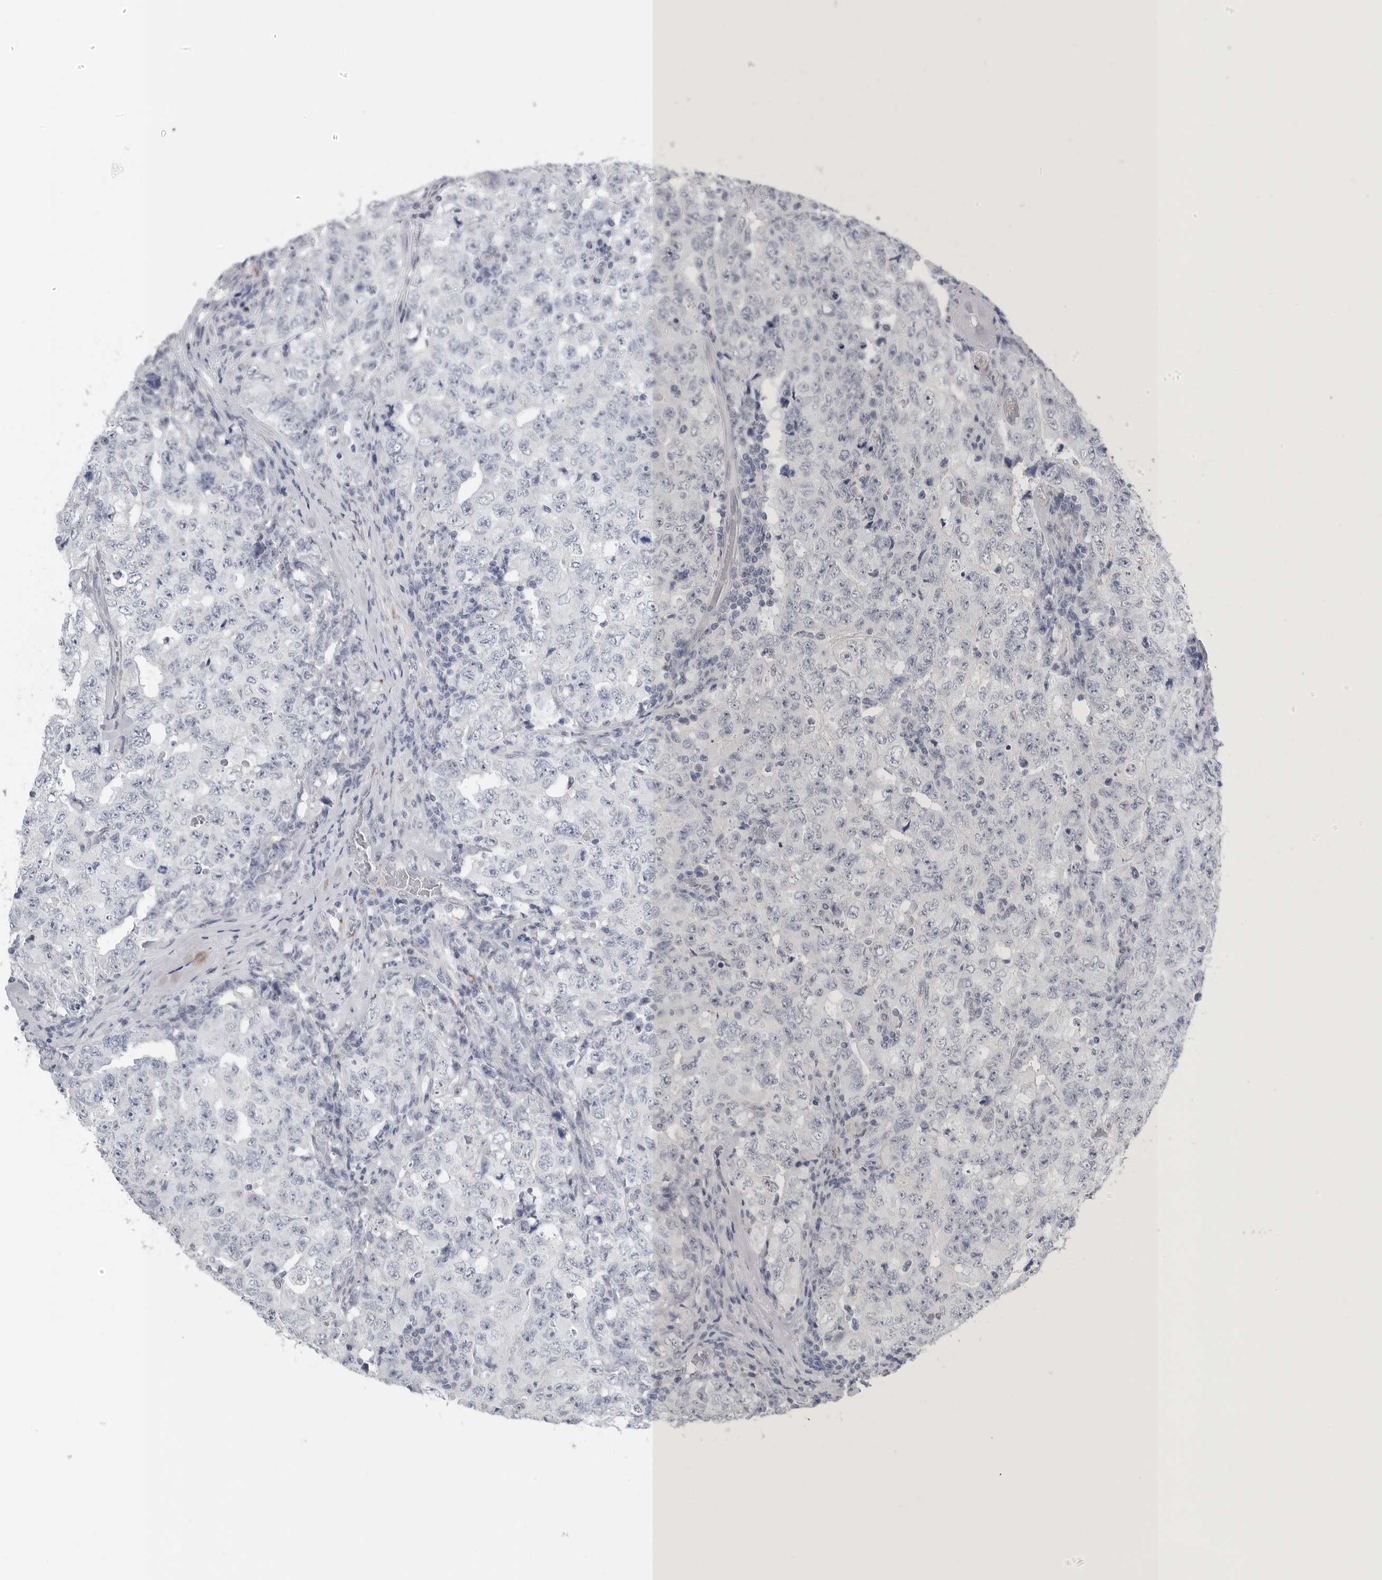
{"staining": {"intensity": "negative", "quantity": "none", "location": "none"}, "tissue": "testis cancer", "cell_type": "Tumor cells", "image_type": "cancer", "snomed": [{"axis": "morphology", "description": "Carcinoma, Embryonal, NOS"}, {"axis": "topography", "description": "Testis"}], "caption": "Immunohistochemistry (IHC) of human embryonal carcinoma (testis) displays no expression in tumor cells. The staining is performed using DAB brown chromogen with nuclei counter-stained in using hematoxylin.", "gene": "TIMP1", "patient": {"sex": "male", "age": 26}}